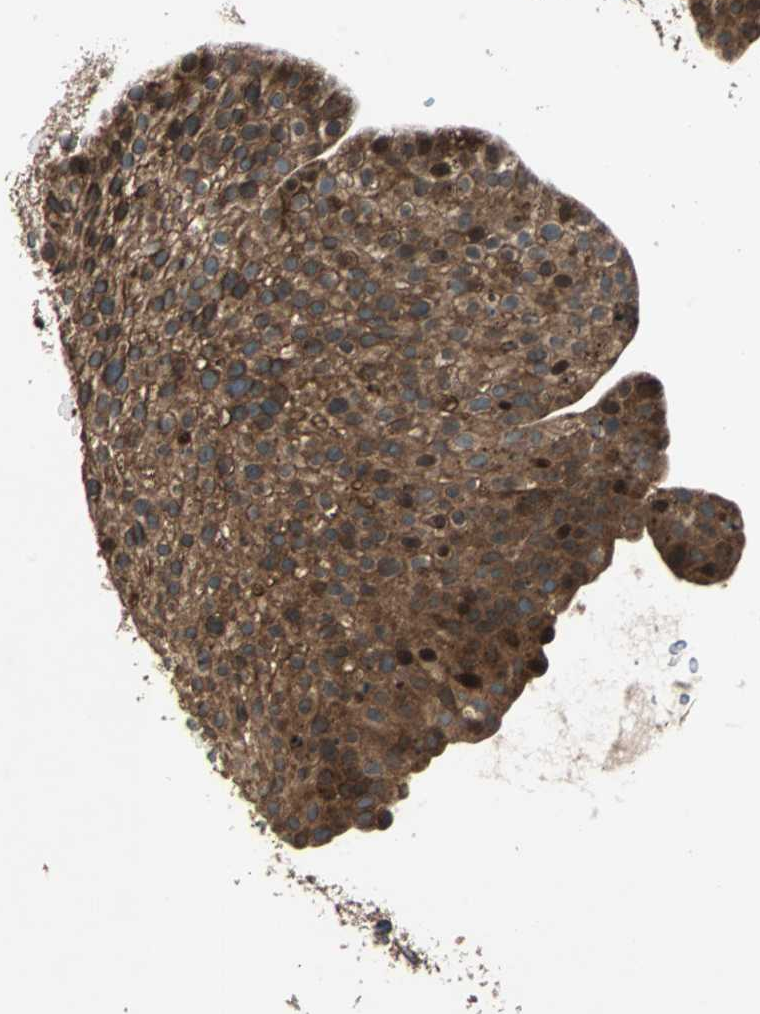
{"staining": {"intensity": "strong", "quantity": ">75%", "location": "cytoplasmic/membranous"}, "tissue": "urothelial cancer", "cell_type": "Tumor cells", "image_type": "cancer", "snomed": [{"axis": "morphology", "description": "Urothelial carcinoma, Low grade"}, {"axis": "topography", "description": "Smooth muscle"}, {"axis": "topography", "description": "Urinary bladder"}], "caption": "Tumor cells demonstrate high levels of strong cytoplasmic/membranous expression in about >75% of cells in human urothelial cancer.", "gene": "RAB7A", "patient": {"sex": "male", "age": 60}}